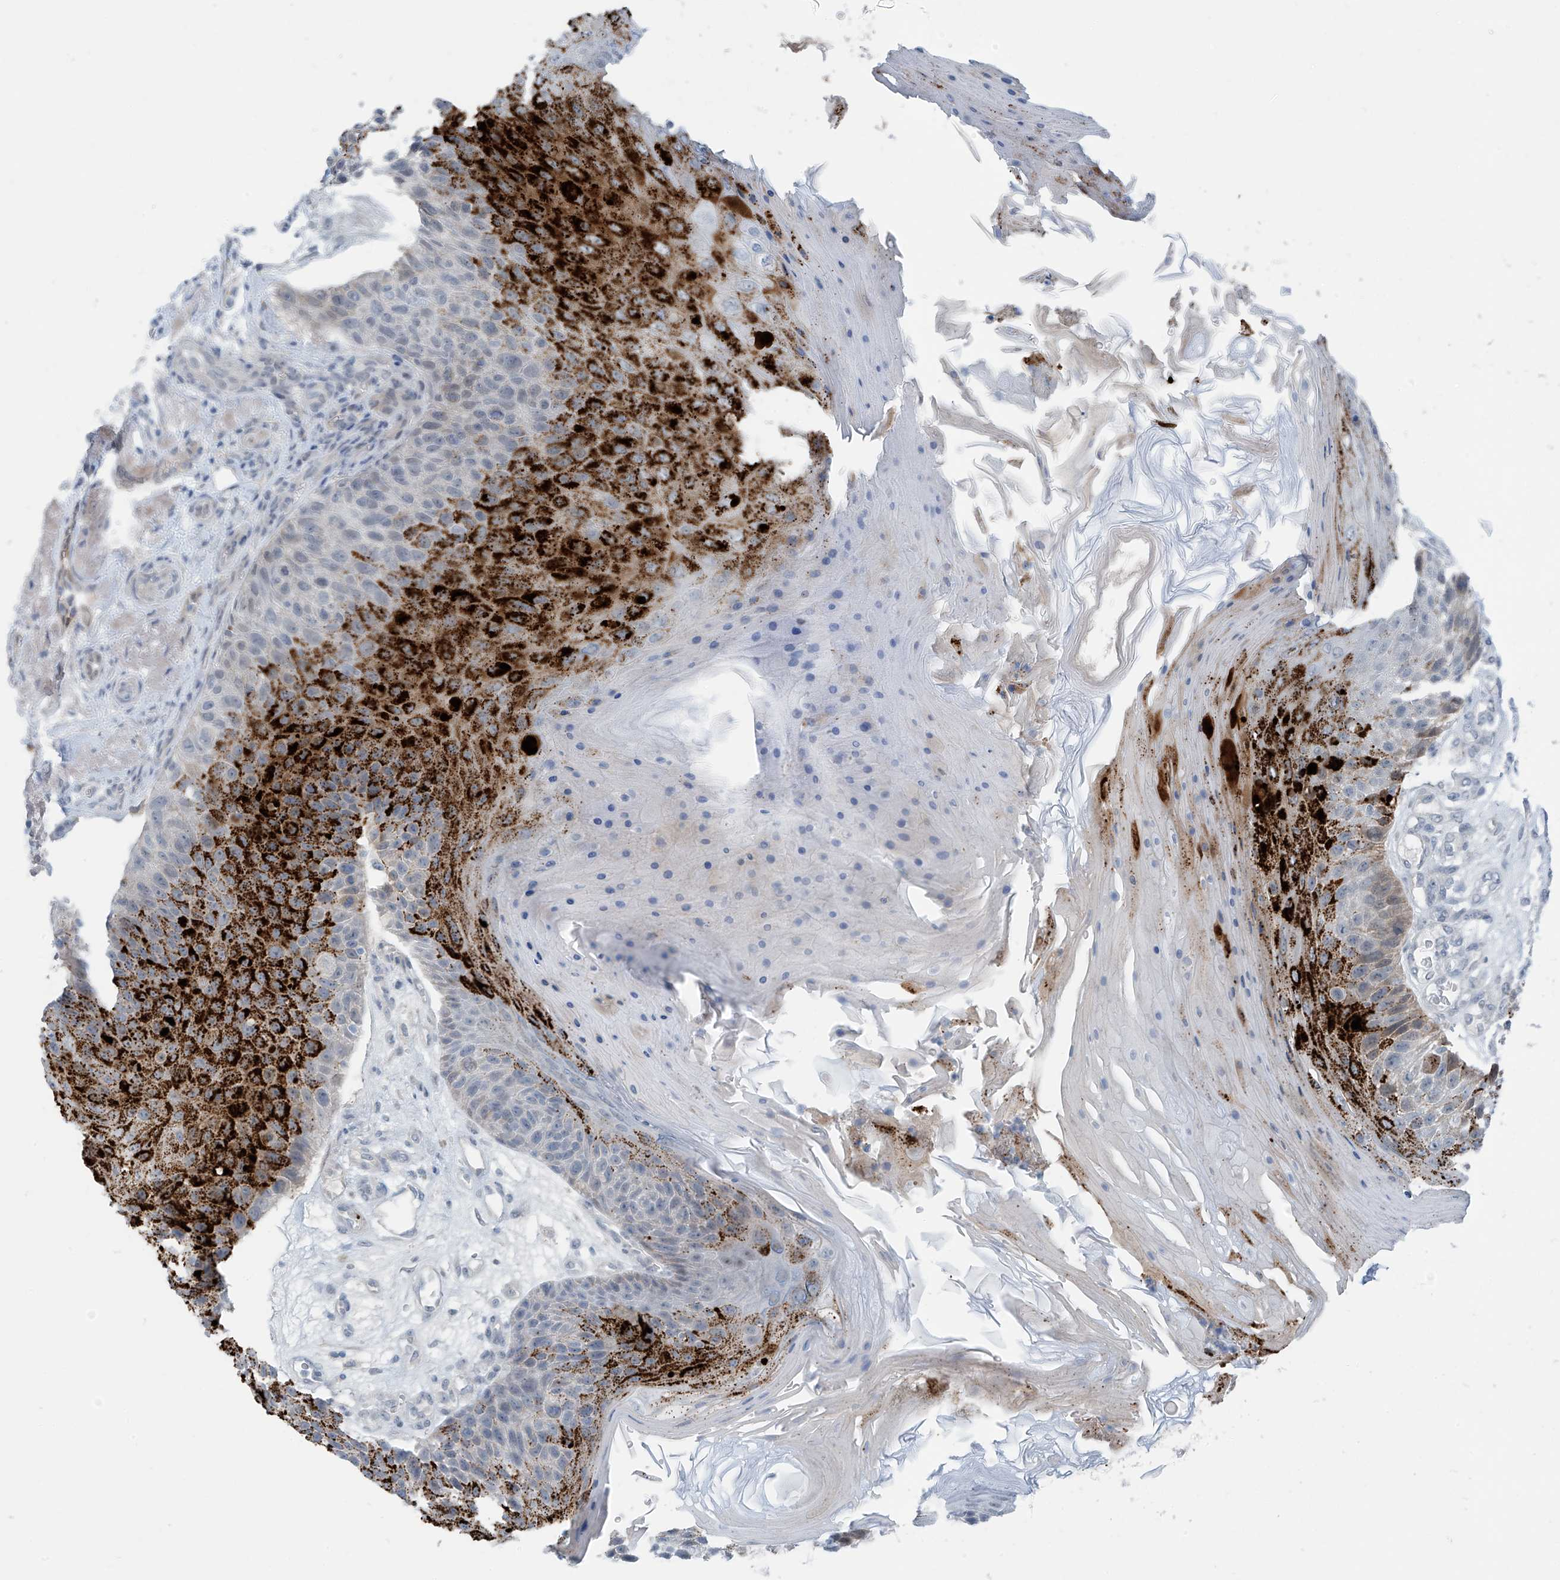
{"staining": {"intensity": "strong", "quantity": "25%-75%", "location": "cytoplasmic/membranous"}, "tissue": "skin cancer", "cell_type": "Tumor cells", "image_type": "cancer", "snomed": [{"axis": "morphology", "description": "Squamous cell carcinoma, NOS"}, {"axis": "topography", "description": "Skin"}], "caption": "The immunohistochemical stain shows strong cytoplasmic/membranous positivity in tumor cells of squamous cell carcinoma (skin) tissue. The protein is stained brown, and the nuclei are stained in blue (DAB IHC with brightfield microscopy, high magnification).", "gene": "ZNF793", "patient": {"sex": "female", "age": 88}}